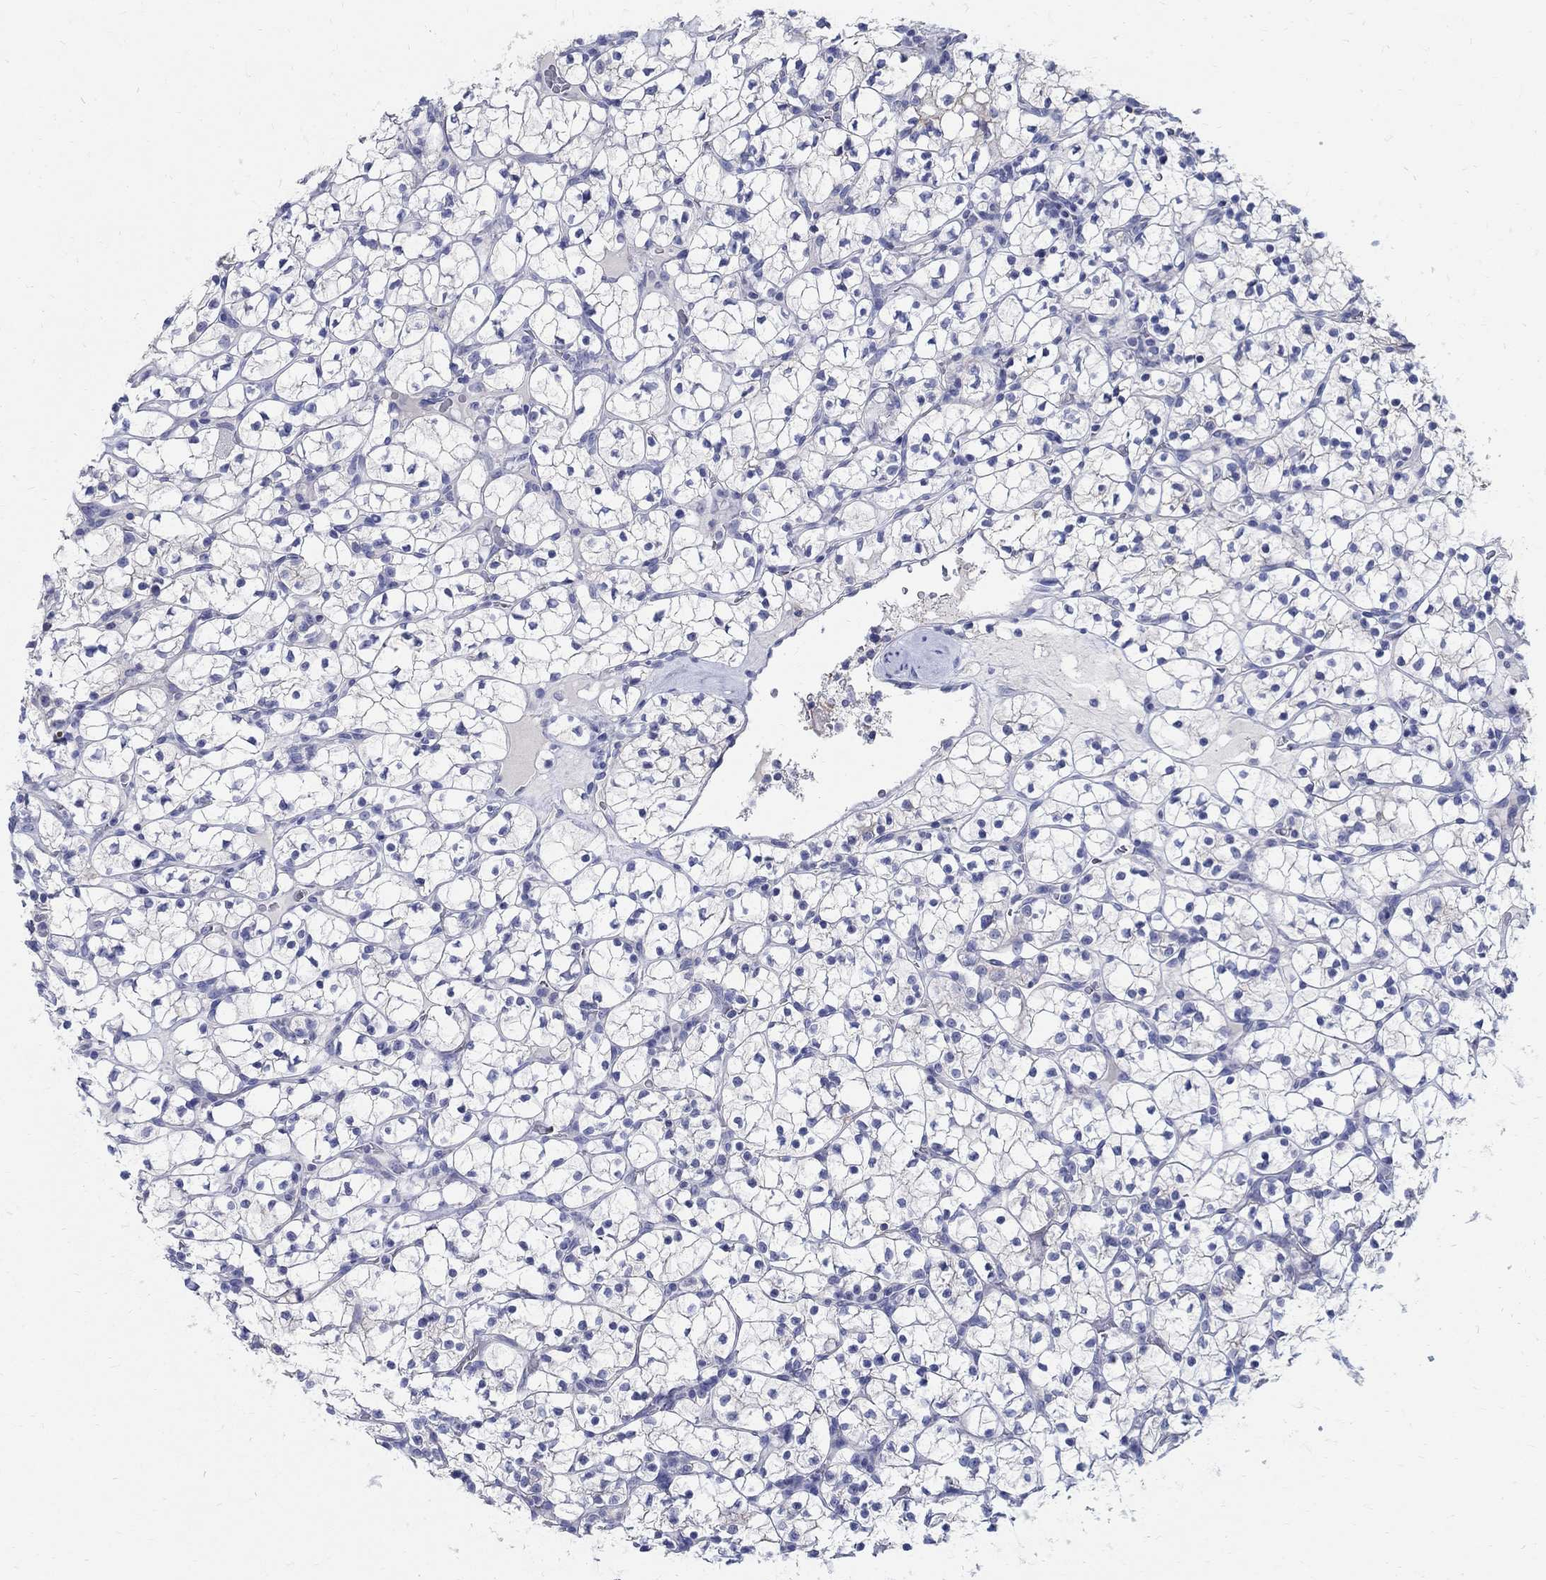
{"staining": {"intensity": "negative", "quantity": "none", "location": "none"}, "tissue": "renal cancer", "cell_type": "Tumor cells", "image_type": "cancer", "snomed": [{"axis": "morphology", "description": "Adenocarcinoma, NOS"}, {"axis": "topography", "description": "Kidney"}], "caption": "Immunohistochemistry (IHC) histopathology image of renal cancer stained for a protein (brown), which demonstrates no positivity in tumor cells.", "gene": "SOX2", "patient": {"sex": "female", "age": 89}}